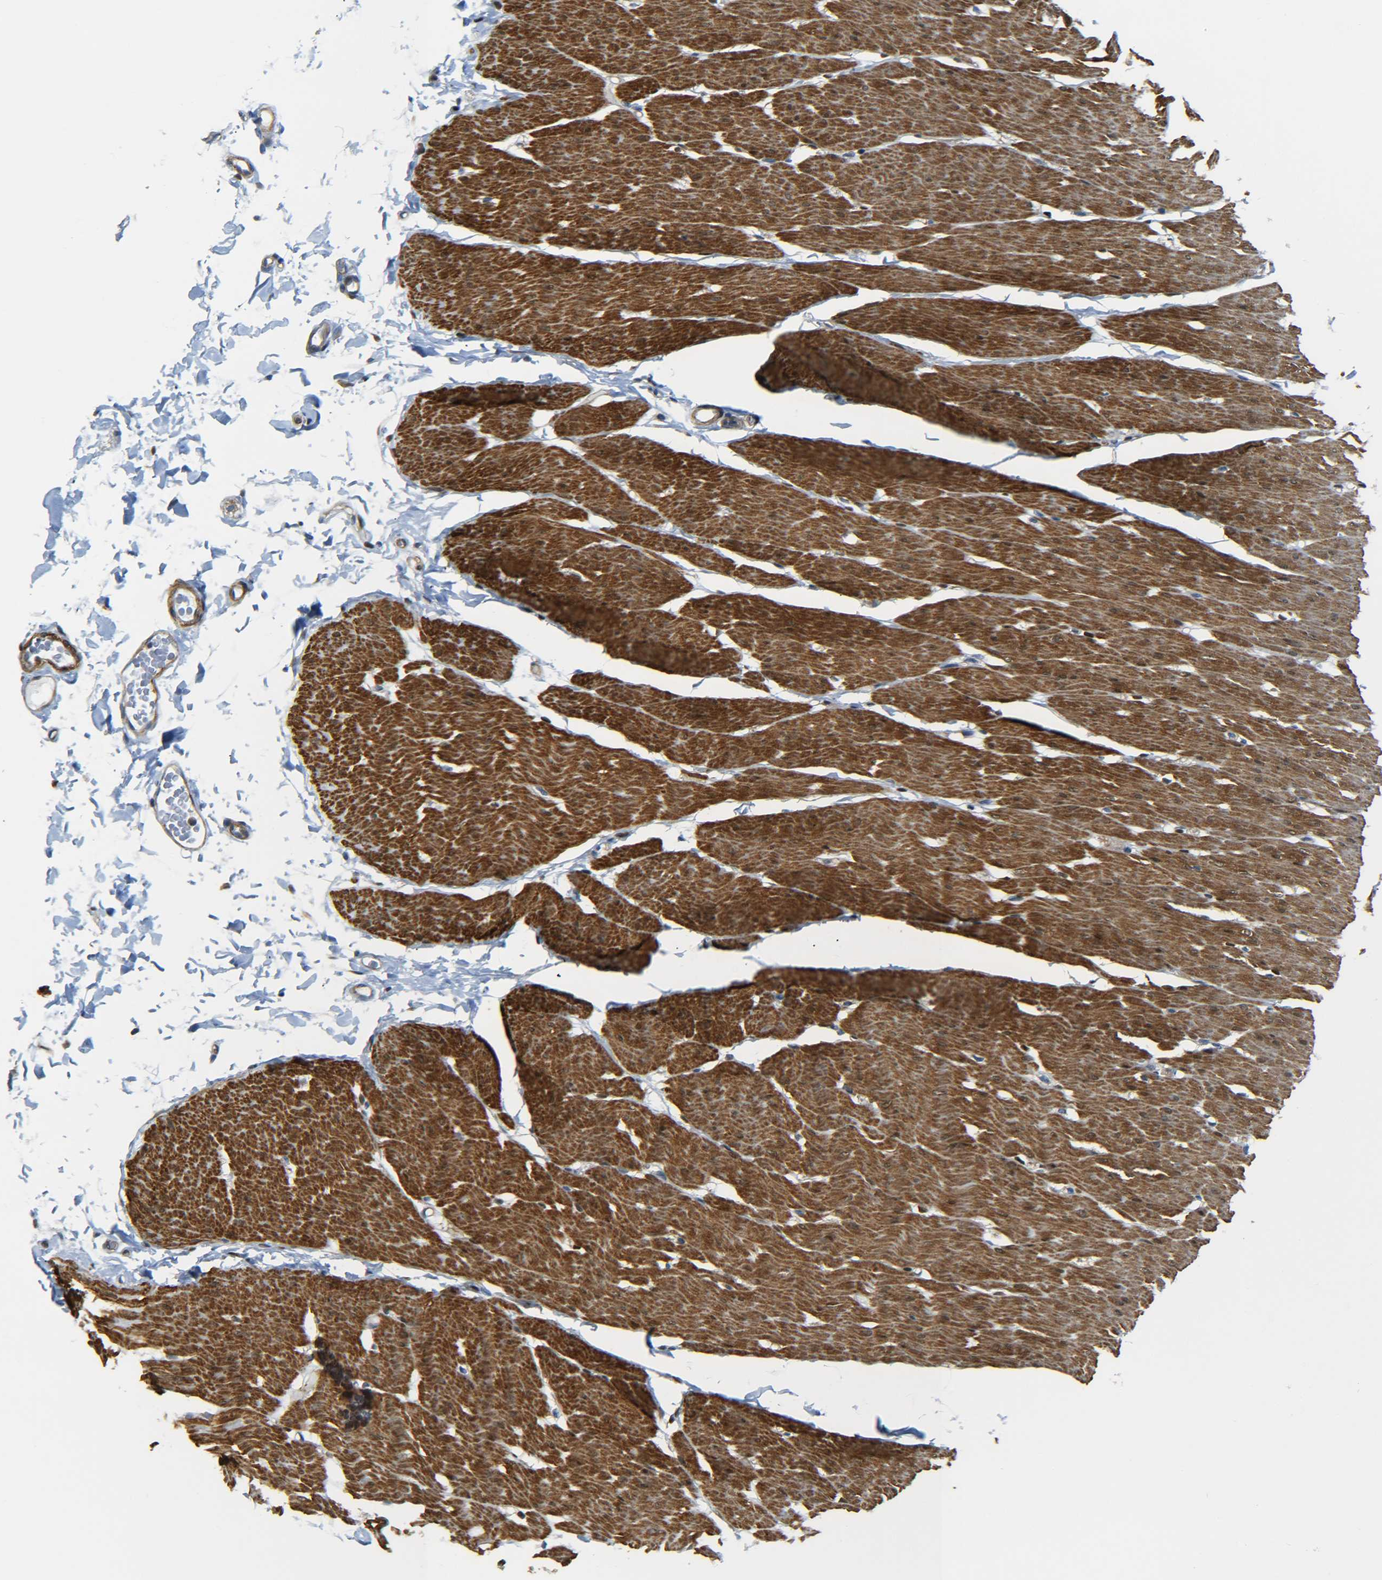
{"staining": {"intensity": "strong", "quantity": ">75%", "location": "cytoplasmic/membranous"}, "tissue": "smooth muscle", "cell_type": "Smooth muscle cells", "image_type": "normal", "snomed": [{"axis": "morphology", "description": "Normal tissue, NOS"}, {"axis": "topography", "description": "Smooth muscle"}, {"axis": "topography", "description": "Colon"}], "caption": "Immunohistochemical staining of unremarkable human smooth muscle demonstrates >75% levels of strong cytoplasmic/membranous protein expression in about >75% of smooth muscle cells.", "gene": "MEIS1", "patient": {"sex": "male", "age": 67}}